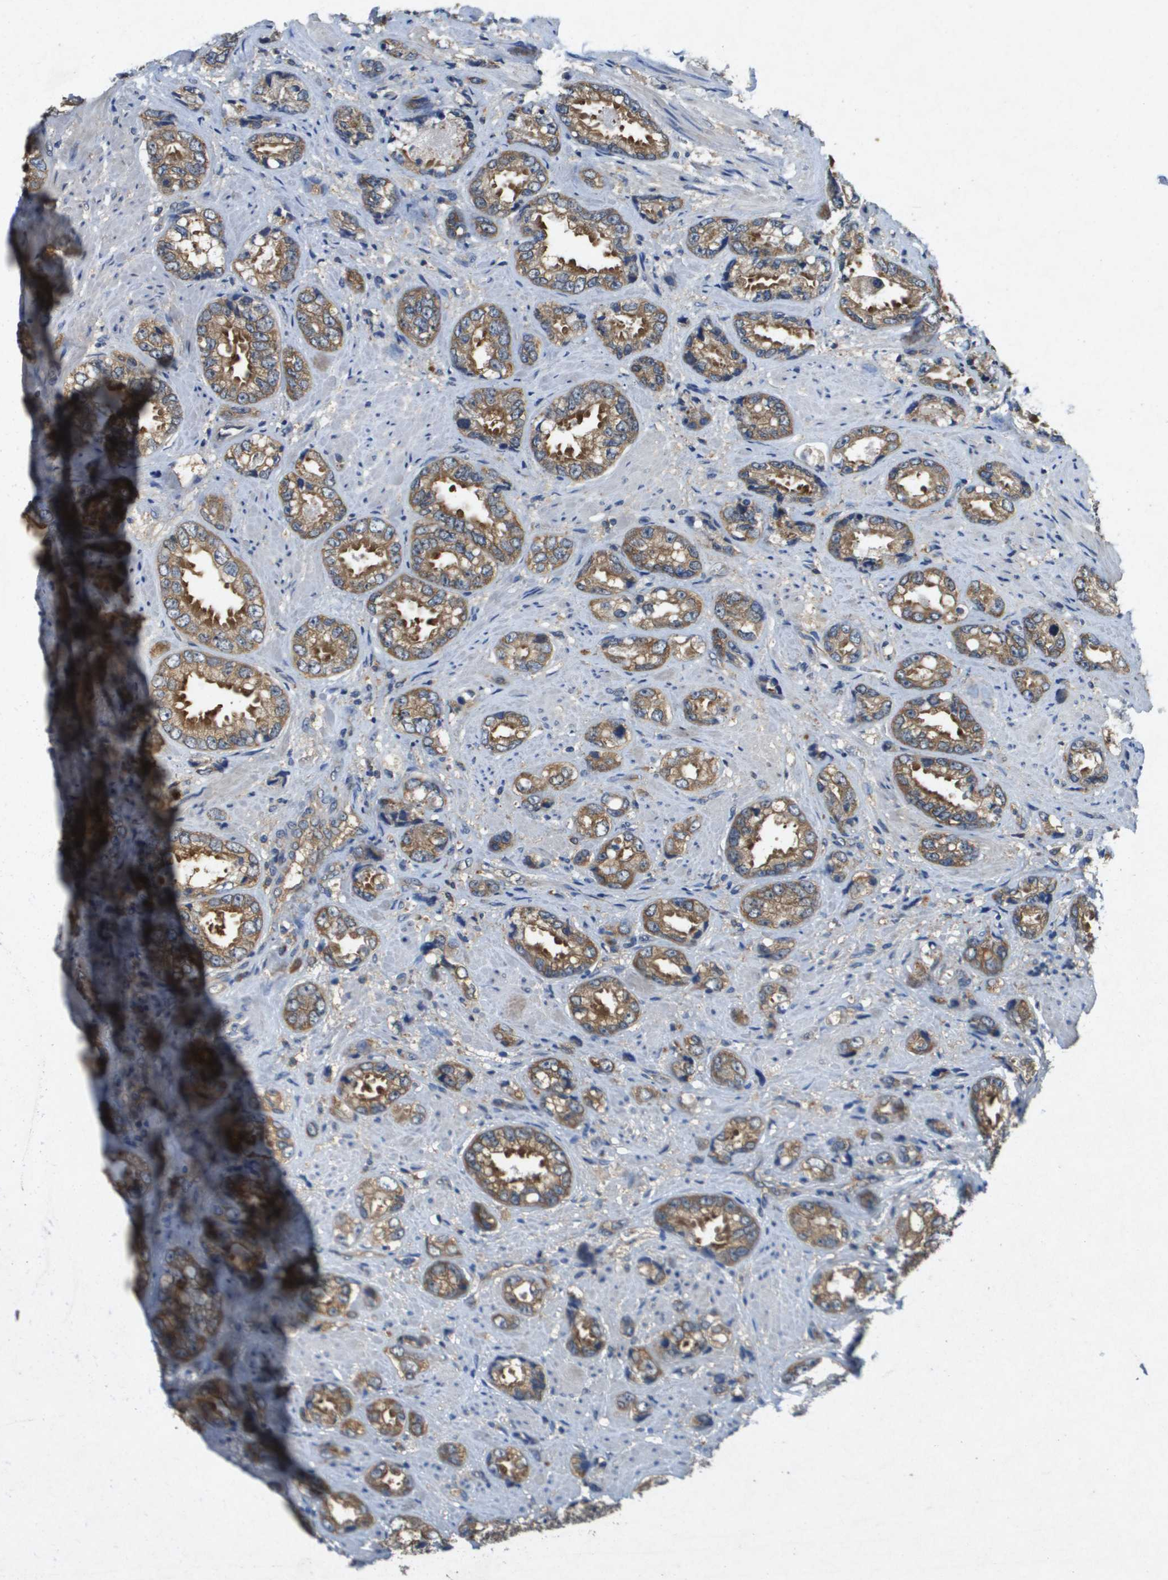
{"staining": {"intensity": "moderate", "quantity": ">75%", "location": "cytoplasmic/membranous"}, "tissue": "prostate cancer", "cell_type": "Tumor cells", "image_type": "cancer", "snomed": [{"axis": "morphology", "description": "Adenocarcinoma, High grade"}, {"axis": "topography", "description": "Prostate"}], "caption": "Human prostate cancer stained with a brown dye demonstrates moderate cytoplasmic/membranous positive staining in about >75% of tumor cells.", "gene": "PTPRT", "patient": {"sex": "male", "age": 61}}